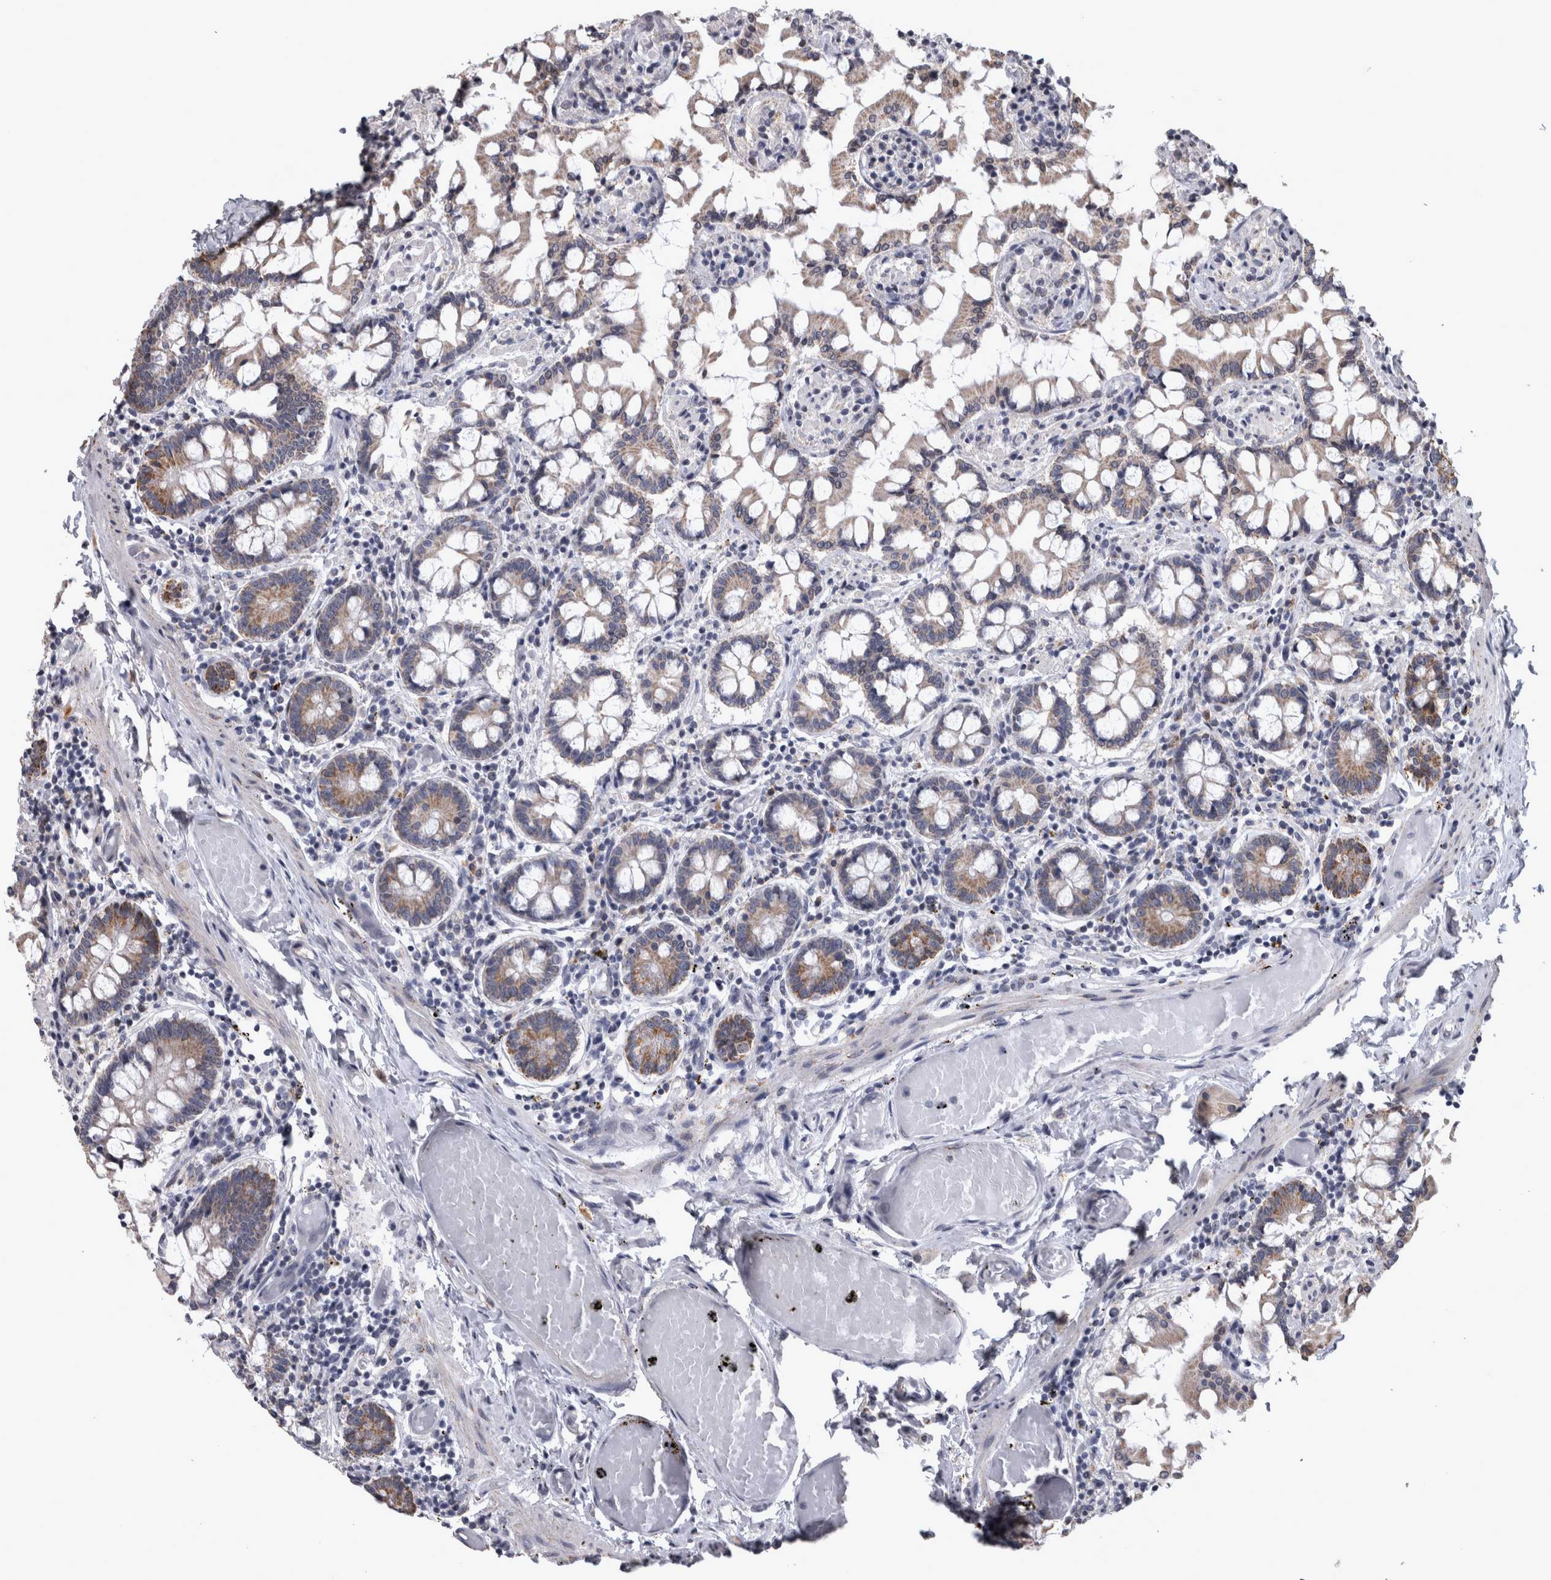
{"staining": {"intensity": "weak", "quantity": ">75%", "location": "cytoplasmic/membranous"}, "tissue": "small intestine", "cell_type": "Glandular cells", "image_type": "normal", "snomed": [{"axis": "morphology", "description": "Normal tissue, NOS"}, {"axis": "topography", "description": "Small intestine"}], "caption": "Immunohistochemical staining of normal small intestine shows weak cytoplasmic/membranous protein positivity in about >75% of glandular cells. The staining was performed using DAB, with brown indicating positive protein expression. Nuclei are stained blue with hematoxylin.", "gene": "DBT", "patient": {"sex": "male", "age": 41}}